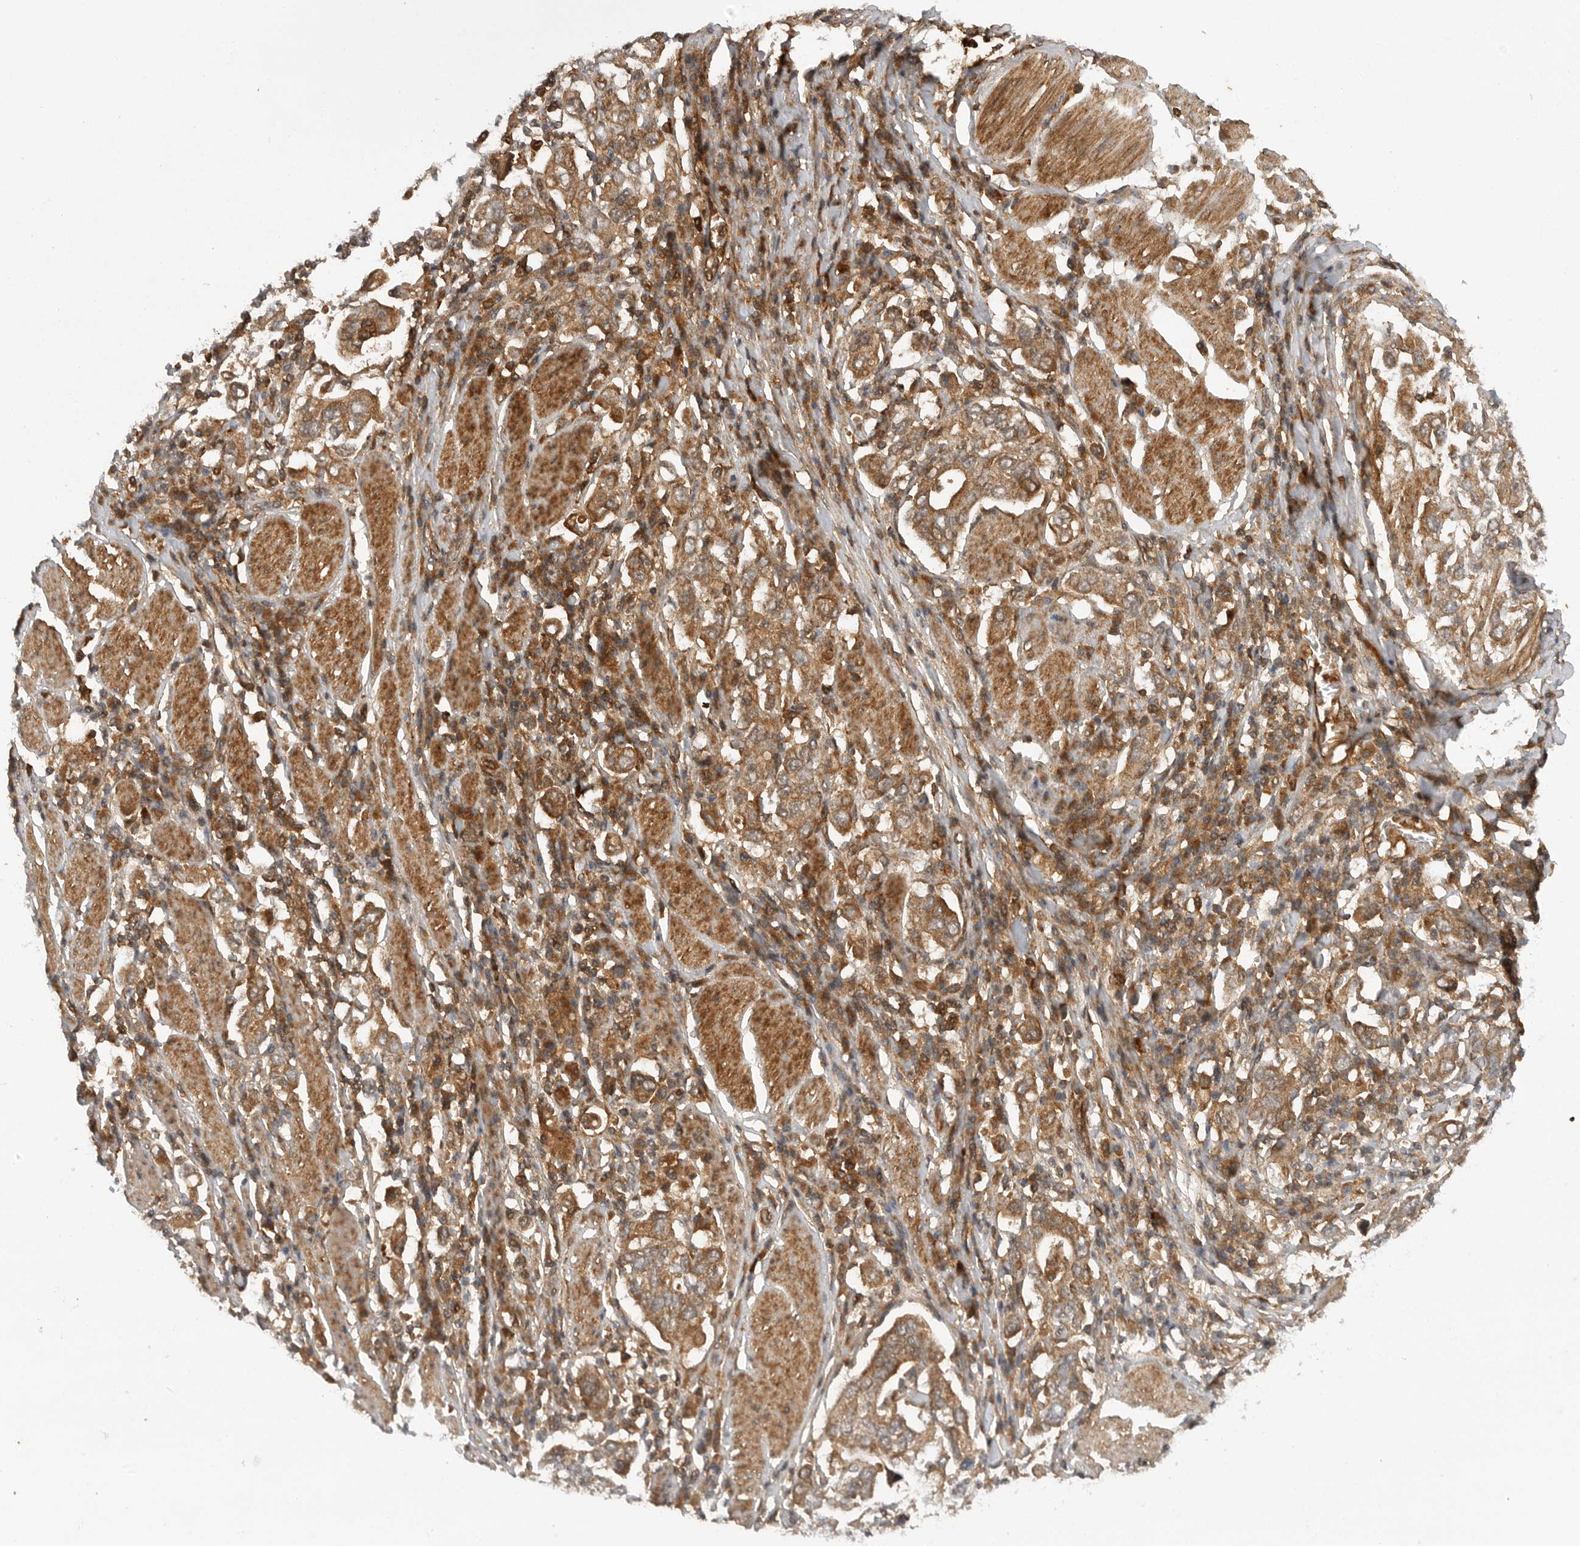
{"staining": {"intensity": "moderate", "quantity": ">75%", "location": "cytoplasmic/membranous"}, "tissue": "stomach cancer", "cell_type": "Tumor cells", "image_type": "cancer", "snomed": [{"axis": "morphology", "description": "Adenocarcinoma, NOS"}, {"axis": "topography", "description": "Stomach, upper"}], "caption": "Human adenocarcinoma (stomach) stained for a protein (brown) exhibits moderate cytoplasmic/membranous positive positivity in about >75% of tumor cells.", "gene": "PRDX4", "patient": {"sex": "male", "age": 62}}